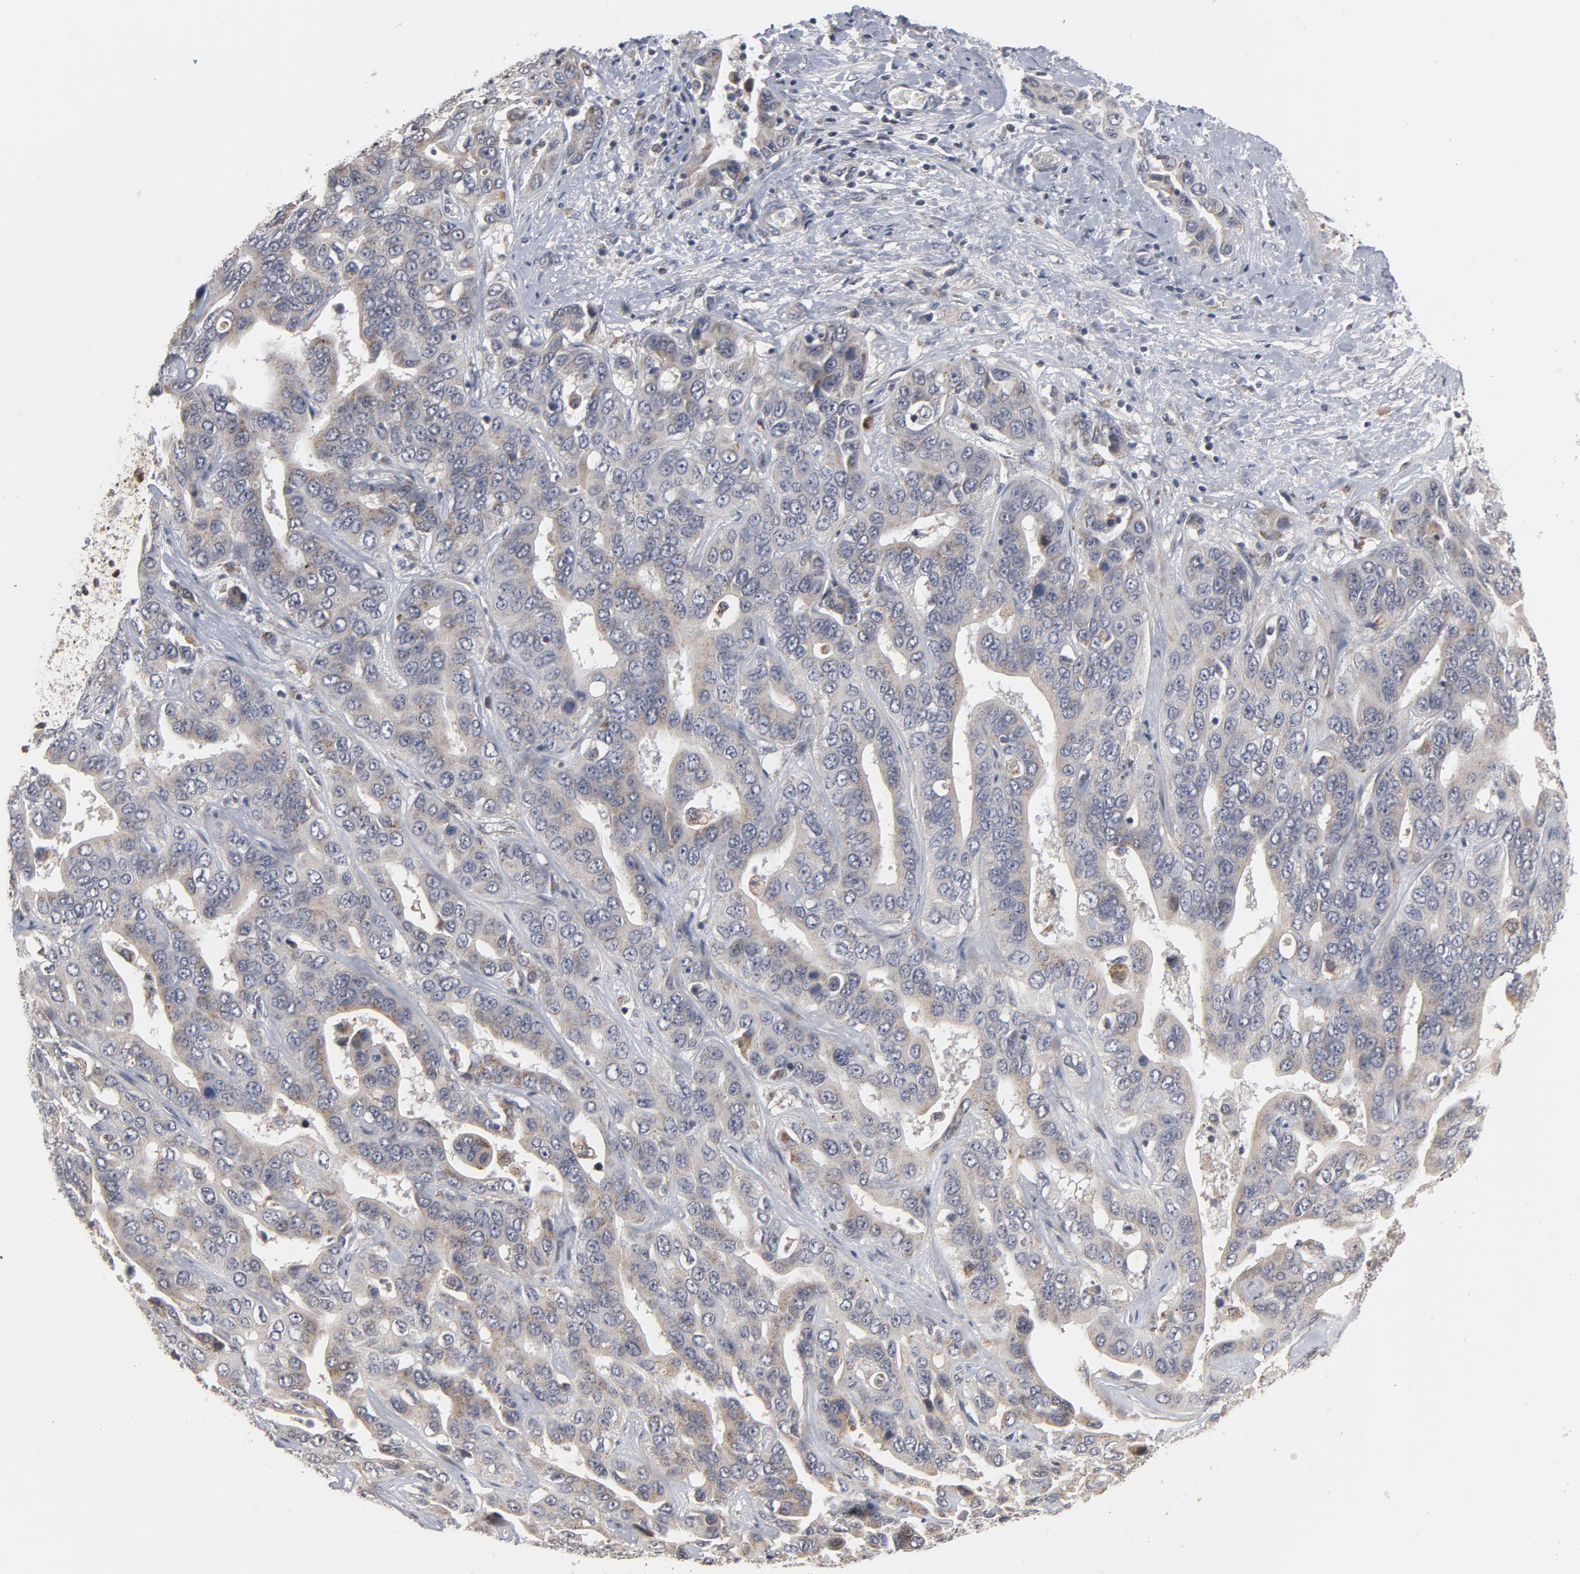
{"staining": {"intensity": "weak", "quantity": "<25%", "location": "cytoplasmic/membranous"}, "tissue": "liver cancer", "cell_type": "Tumor cells", "image_type": "cancer", "snomed": [{"axis": "morphology", "description": "Cholangiocarcinoma"}, {"axis": "topography", "description": "Liver"}], "caption": "A histopathology image of human liver cancer is negative for staining in tumor cells. (DAB (3,3'-diaminobenzidine) IHC with hematoxylin counter stain).", "gene": "PPP1R1B", "patient": {"sex": "female", "age": 52}}